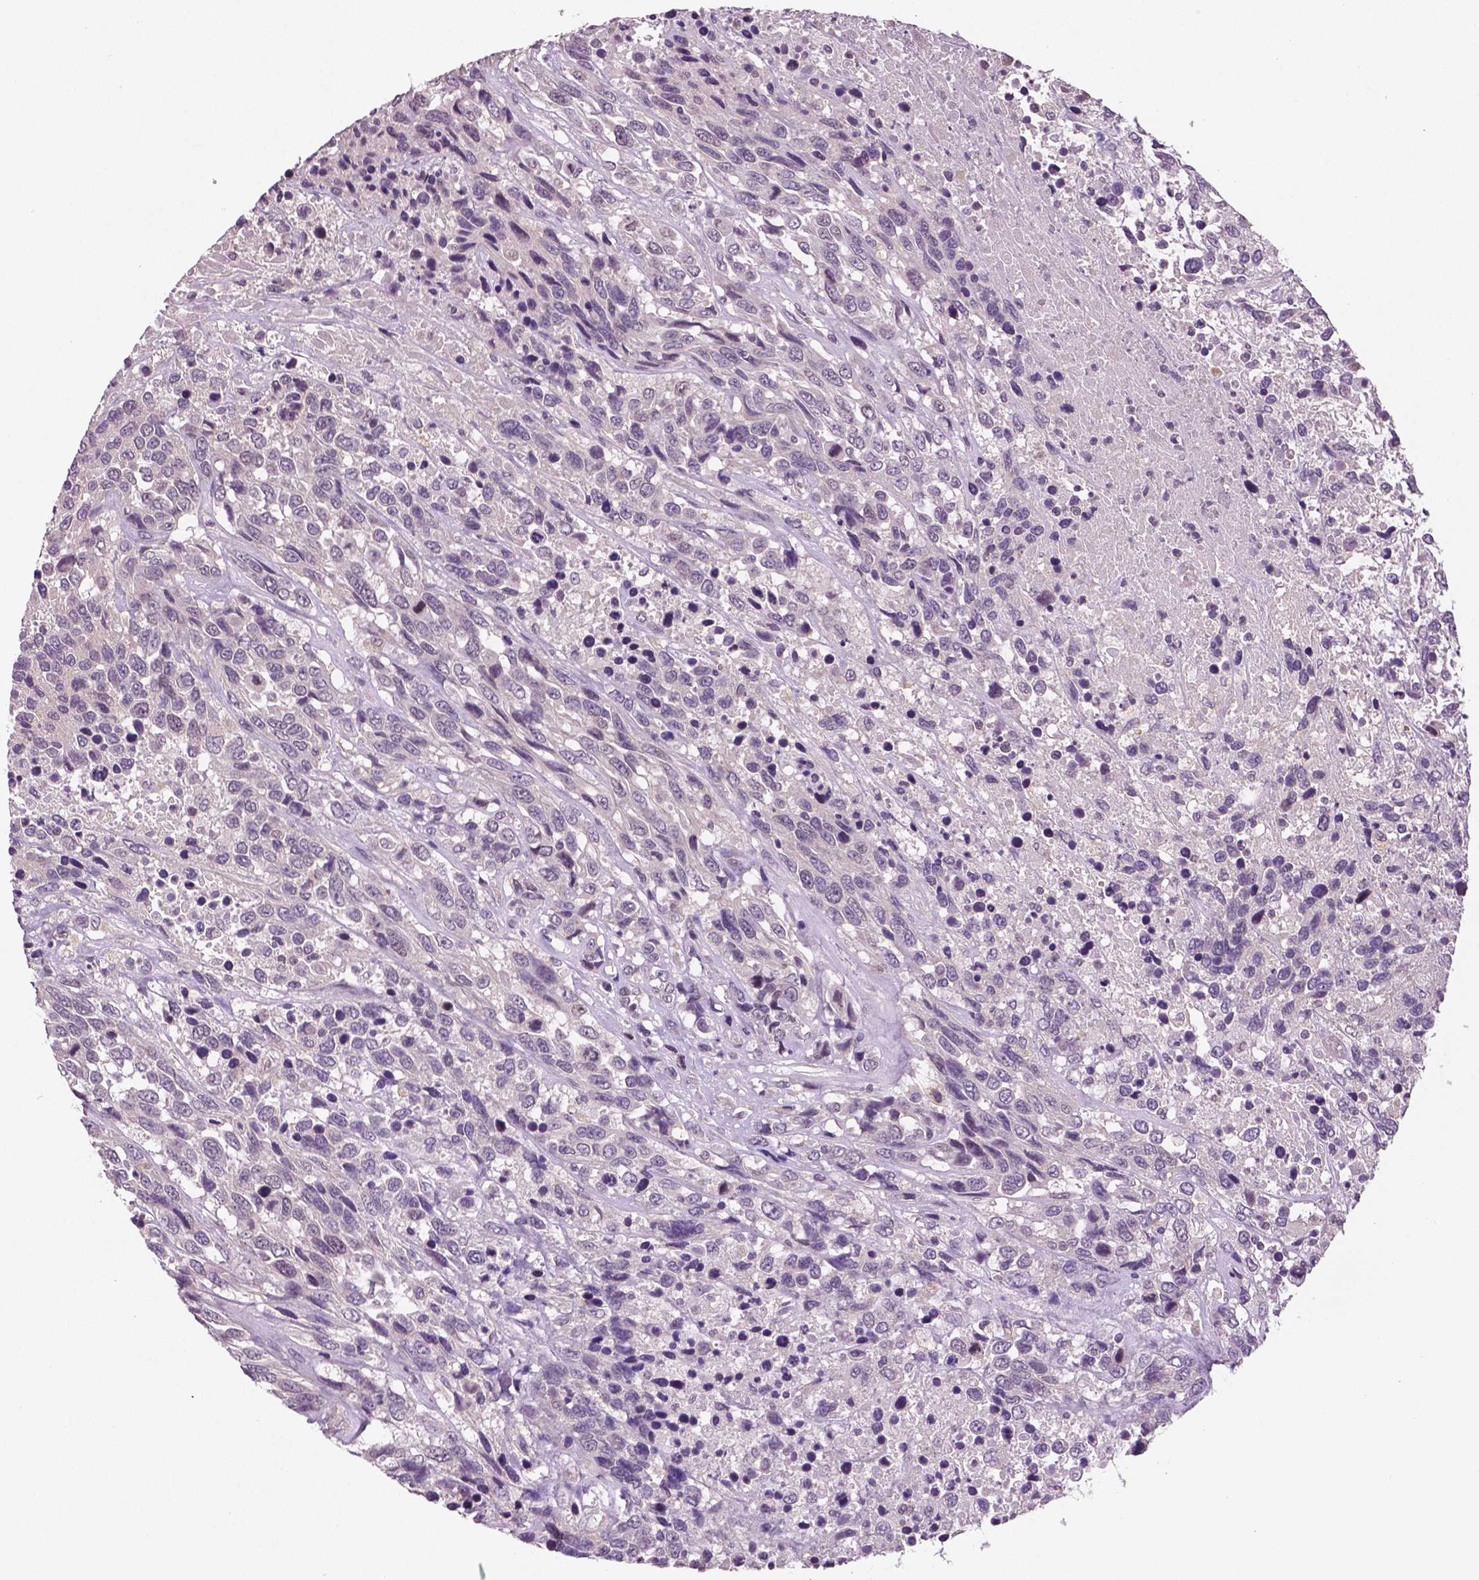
{"staining": {"intensity": "negative", "quantity": "none", "location": "none"}, "tissue": "urothelial cancer", "cell_type": "Tumor cells", "image_type": "cancer", "snomed": [{"axis": "morphology", "description": "Urothelial carcinoma, High grade"}, {"axis": "topography", "description": "Urinary bladder"}], "caption": "A histopathology image of human high-grade urothelial carcinoma is negative for staining in tumor cells.", "gene": "MKI67", "patient": {"sex": "female", "age": 70}}